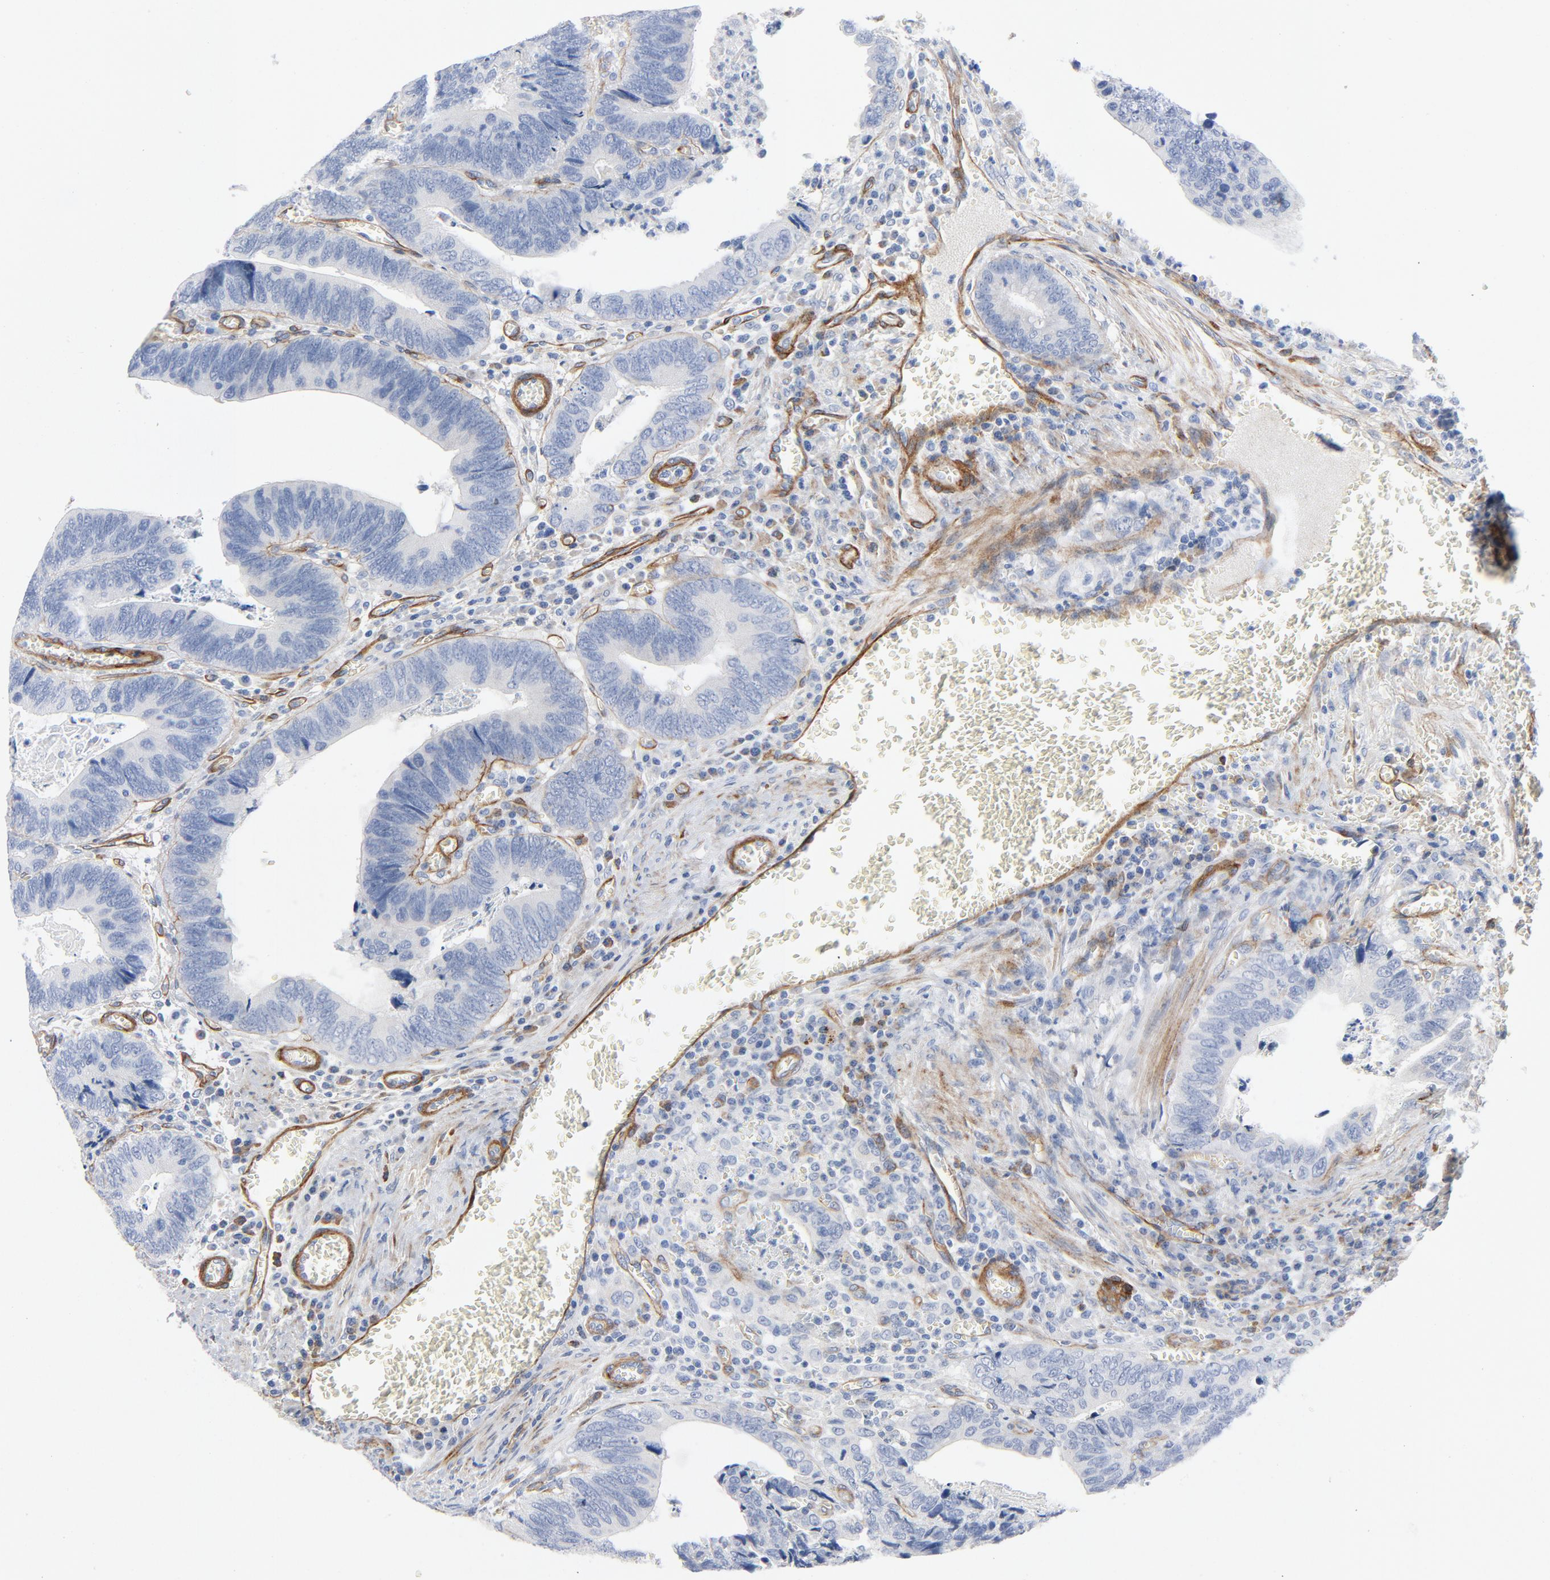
{"staining": {"intensity": "negative", "quantity": "none", "location": "none"}, "tissue": "colorectal cancer", "cell_type": "Tumor cells", "image_type": "cancer", "snomed": [{"axis": "morphology", "description": "Adenocarcinoma, NOS"}, {"axis": "topography", "description": "Colon"}], "caption": "Immunohistochemistry image of neoplastic tissue: colorectal cancer (adenocarcinoma) stained with DAB shows no significant protein expression in tumor cells.", "gene": "LAMC1", "patient": {"sex": "male", "age": 72}}